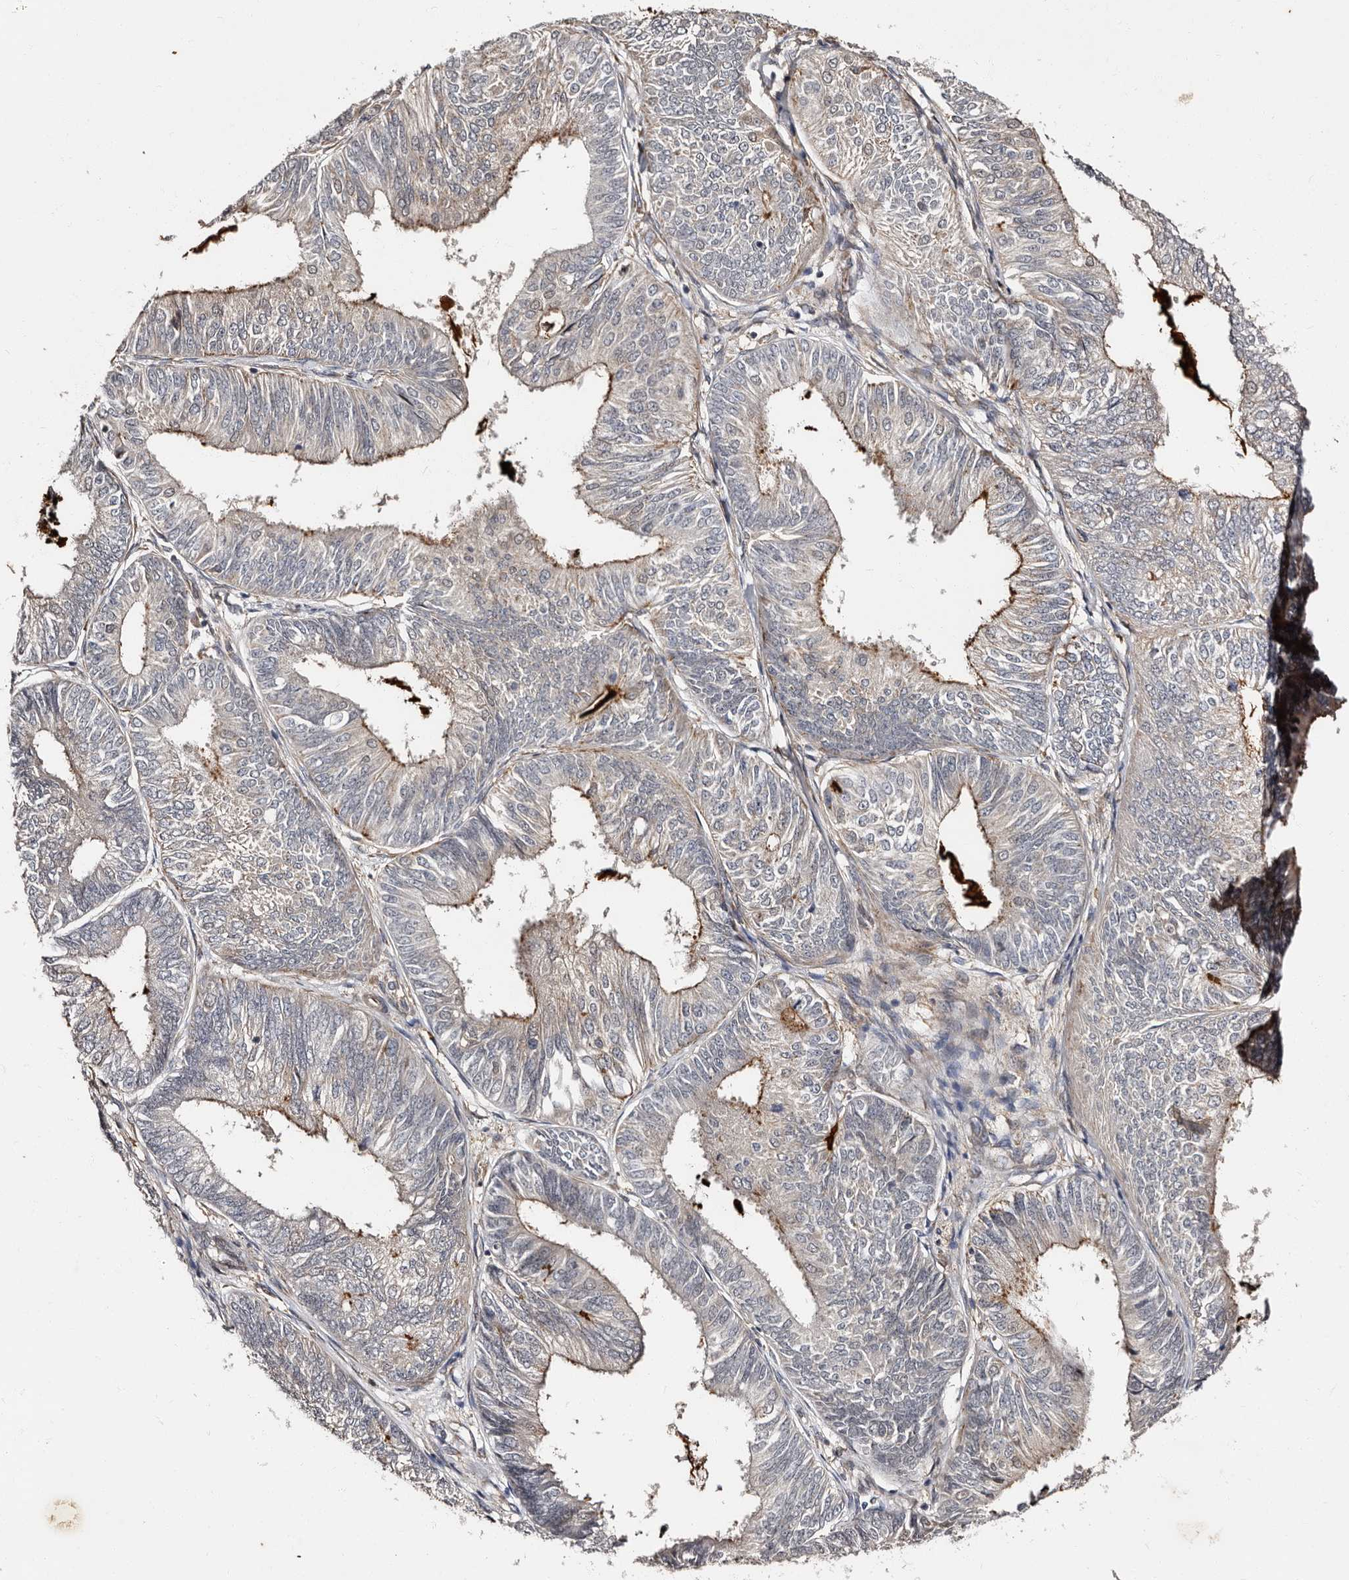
{"staining": {"intensity": "moderate", "quantity": "<25%", "location": "cytoplasmic/membranous"}, "tissue": "endometrial cancer", "cell_type": "Tumor cells", "image_type": "cancer", "snomed": [{"axis": "morphology", "description": "Adenocarcinoma, NOS"}, {"axis": "topography", "description": "Endometrium"}], "caption": "Immunohistochemical staining of human endometrial cancer (adenocarcinoma) reveals moderate cytoplasmic/membranous protein staining in about <25% of tumor cells.", "gene": "TBC1D22B", "patient": {"sex": "female", "age": 58}}